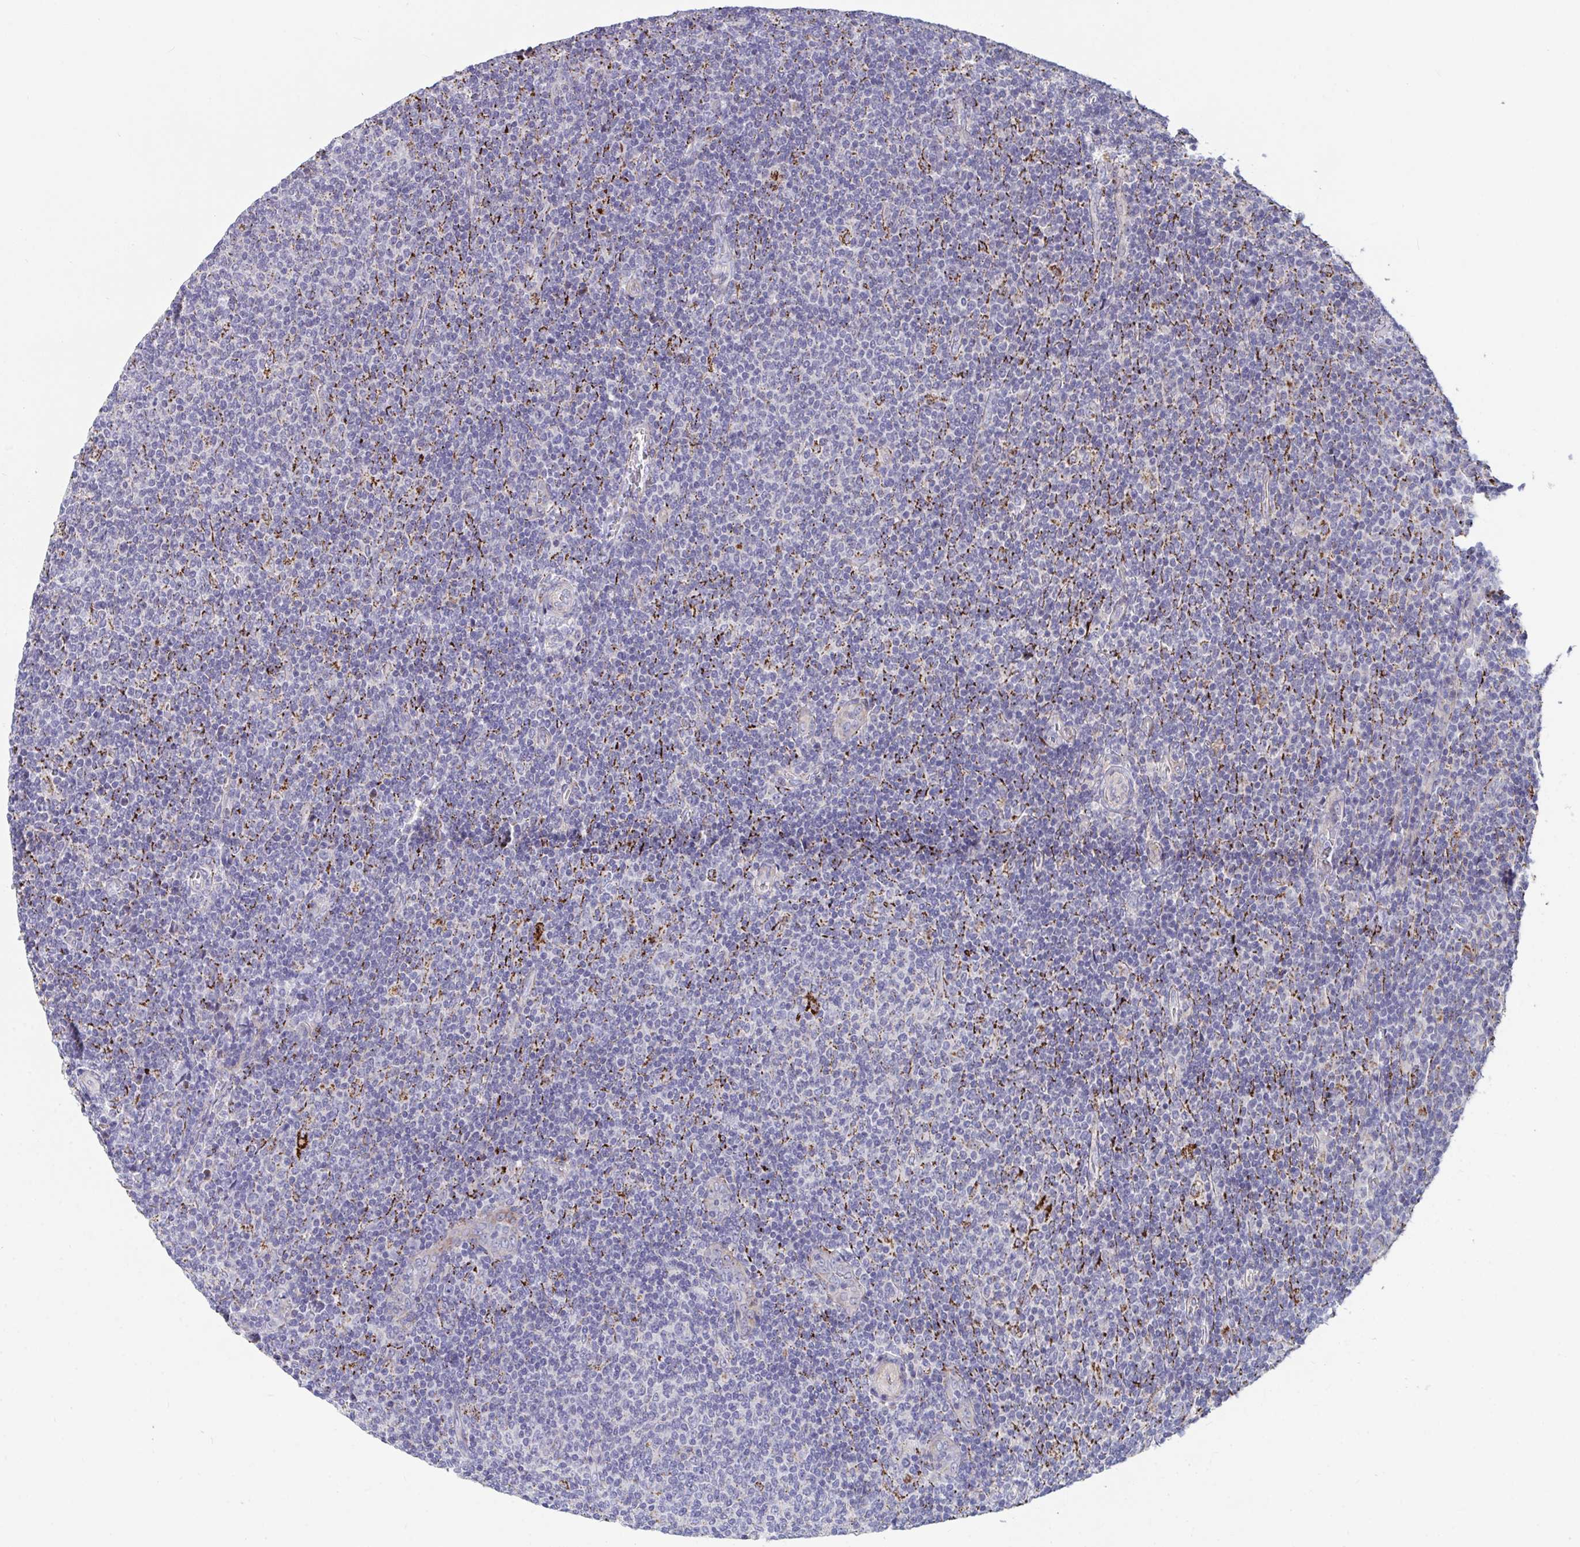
{"staining": {"intensity": "negative", "quantity": "none", "location": "none"}, "tissue": "lymphoma", "cell_type": "Tumor cells", "image_type": "cancer", "snomed": [{"axis": "morphology", "description": "Malignant lymphoma, non-Hodgkin's type, Low grade"}, {"axis": "topography", "description": "Lymph node"}], "caption": "The photomicrograph exhibits no significant staining in tumor cells of lymphoma.", "gene": "FAM156B", "patient": {"sex": "male", "age": 52}}